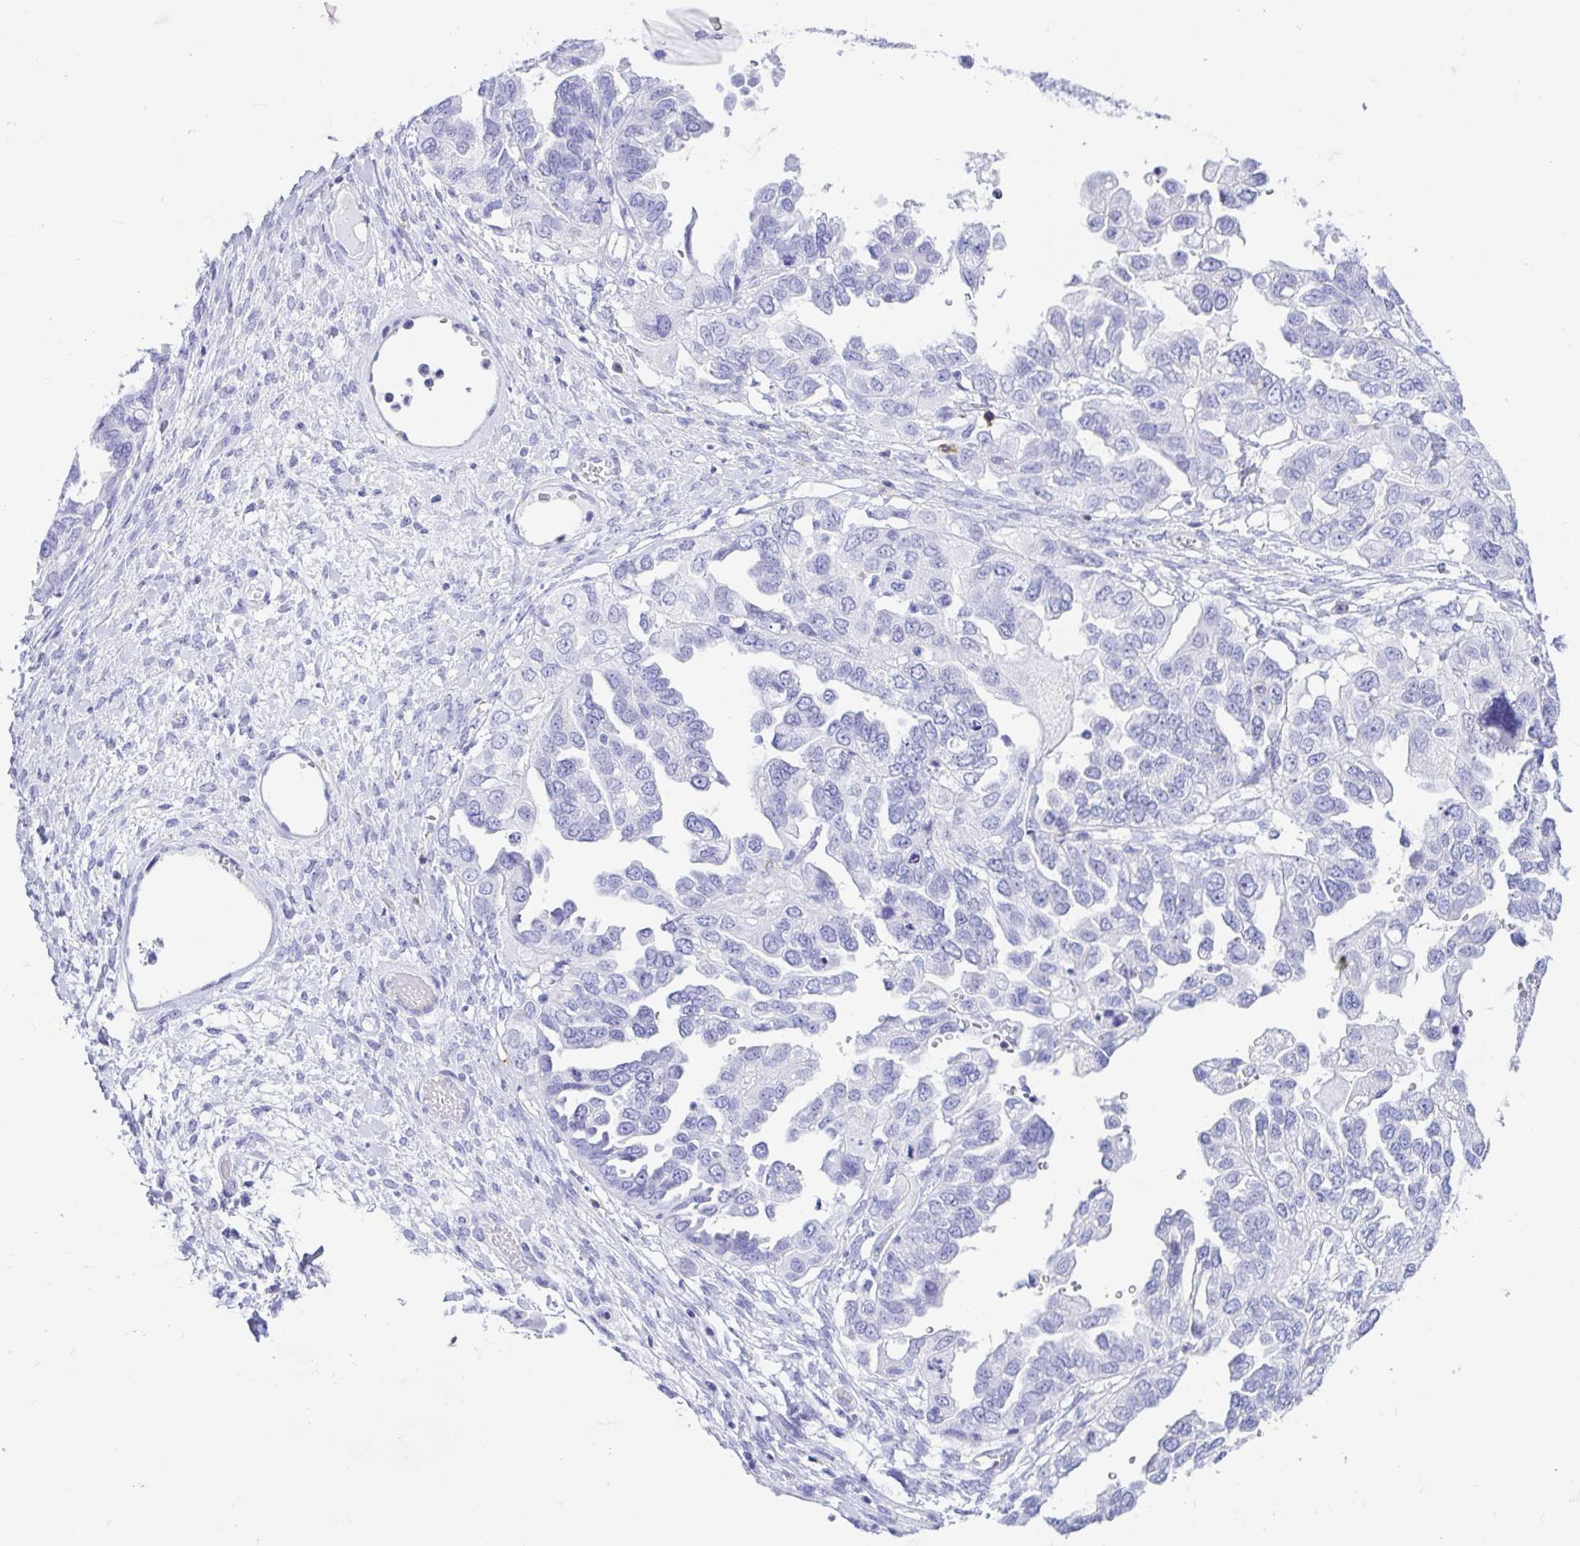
{"staining": {"intensity": "negative", "quantity": "none", "location": "none"}, "tissue": "ovarian cancer", "cell_type": "Tumor cells", "image_type": "cancer", "snomed": [{"axis": "morphology", "description": "Cystadenocarcinoma, serous, NOS"}, {"axis": "topography", "description": "Ovary"}], "caption": "There is no significant positivity in tumor cells of ovarian cancer.", "gene": "CD5", "patient": {"sex": "female", "age": 53}}